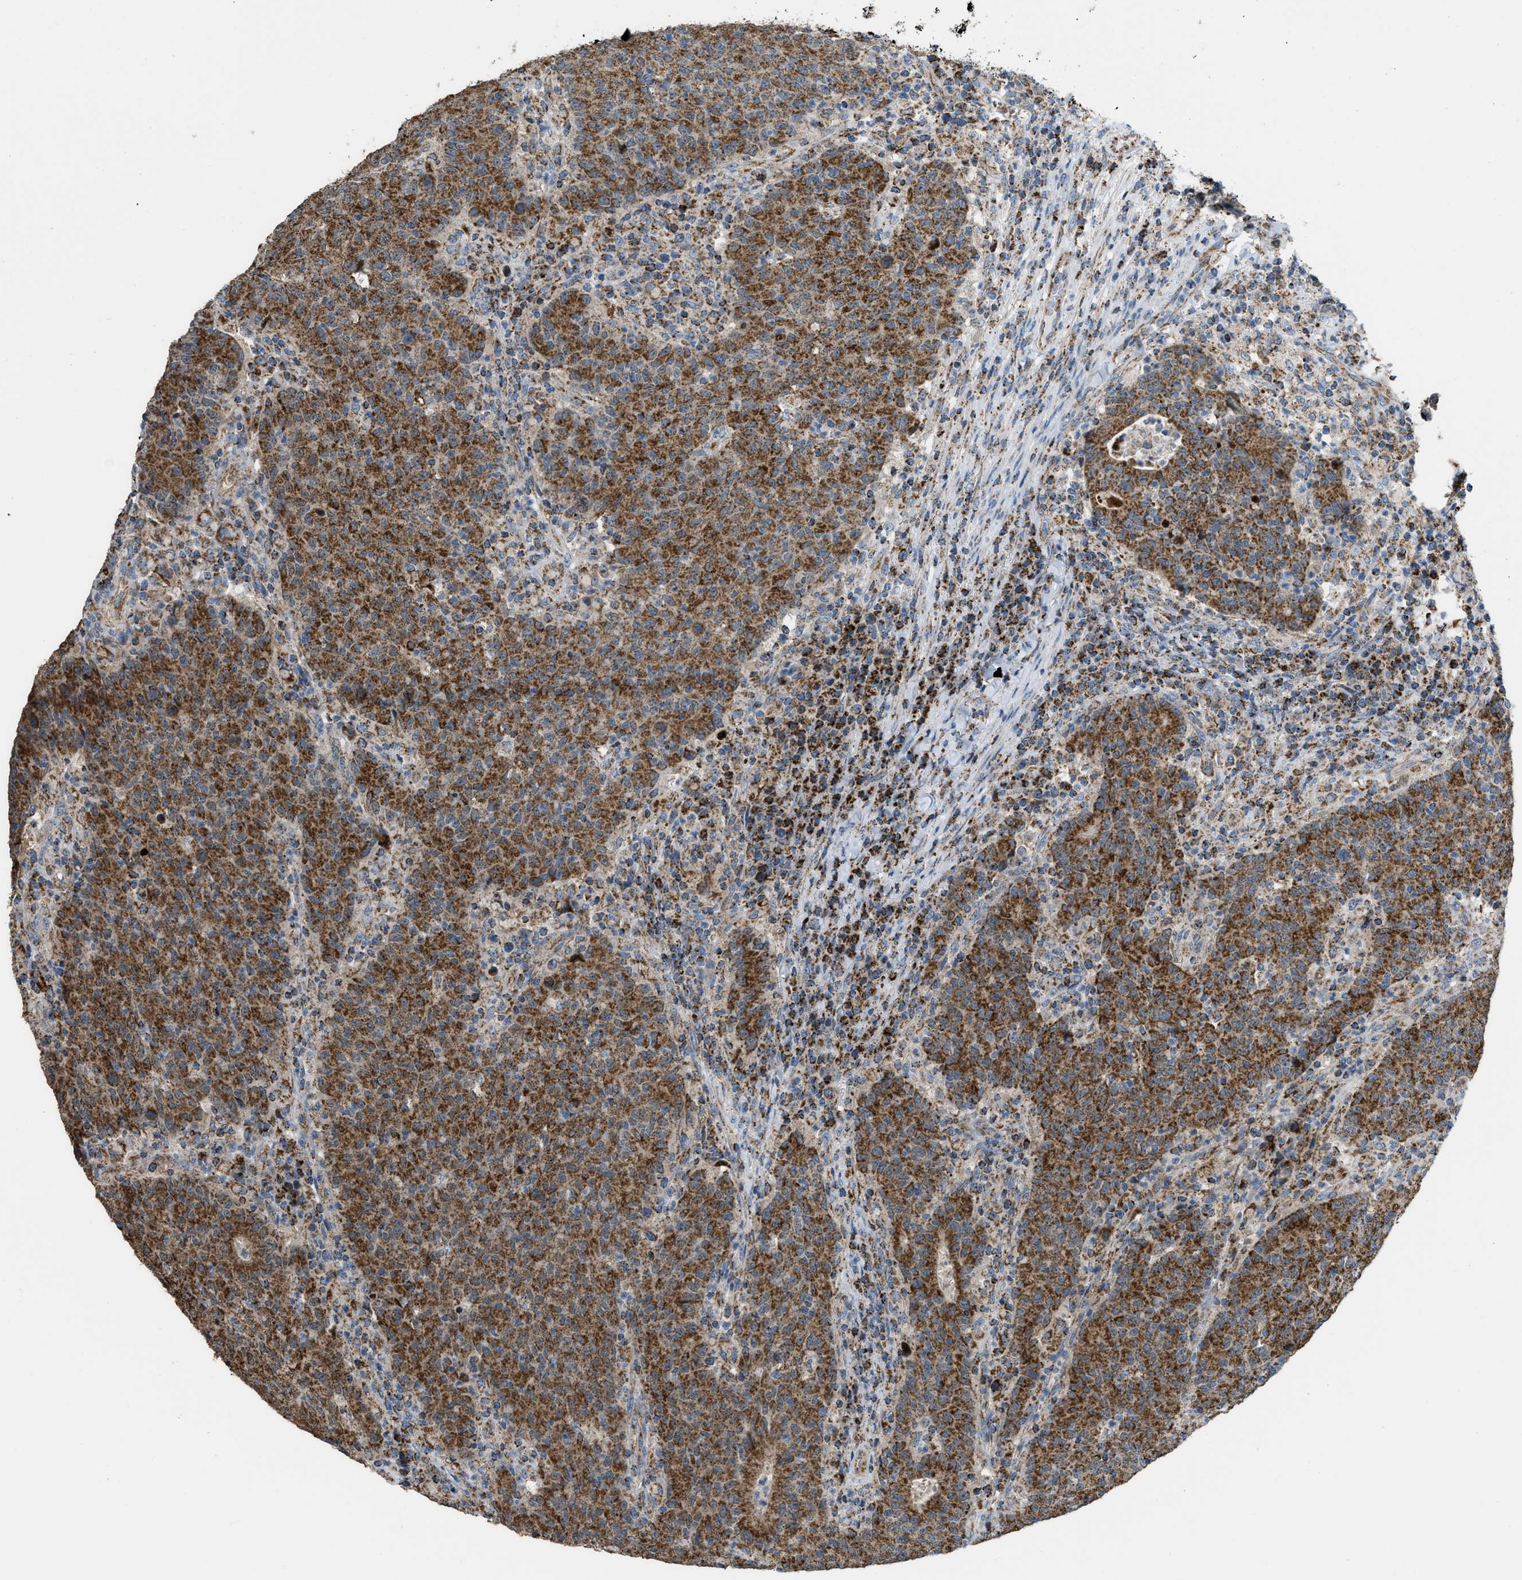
{"staining": {"intensity": "moderate", "quantity": ">75%", "location": "cytoplasmic/membranous"}, "tissue": "colorectal cancer", "cell_type": "Tumor cells", "image_type": "cancer", "snomed": [{"axis": "morphology", "description": "Adenocarcinoma, NOS"}, {"axis": "topography", "description": "Colon"}], "caption": "Immunohistochemistry of adenocarcinoma (colorectal) demonstrates medium levels of moderate cytoplasmic/membranous staining in approximately >75% of tumor cells.", "gene": "ETFB", "patient": {"sex": "female", "age": 75}}